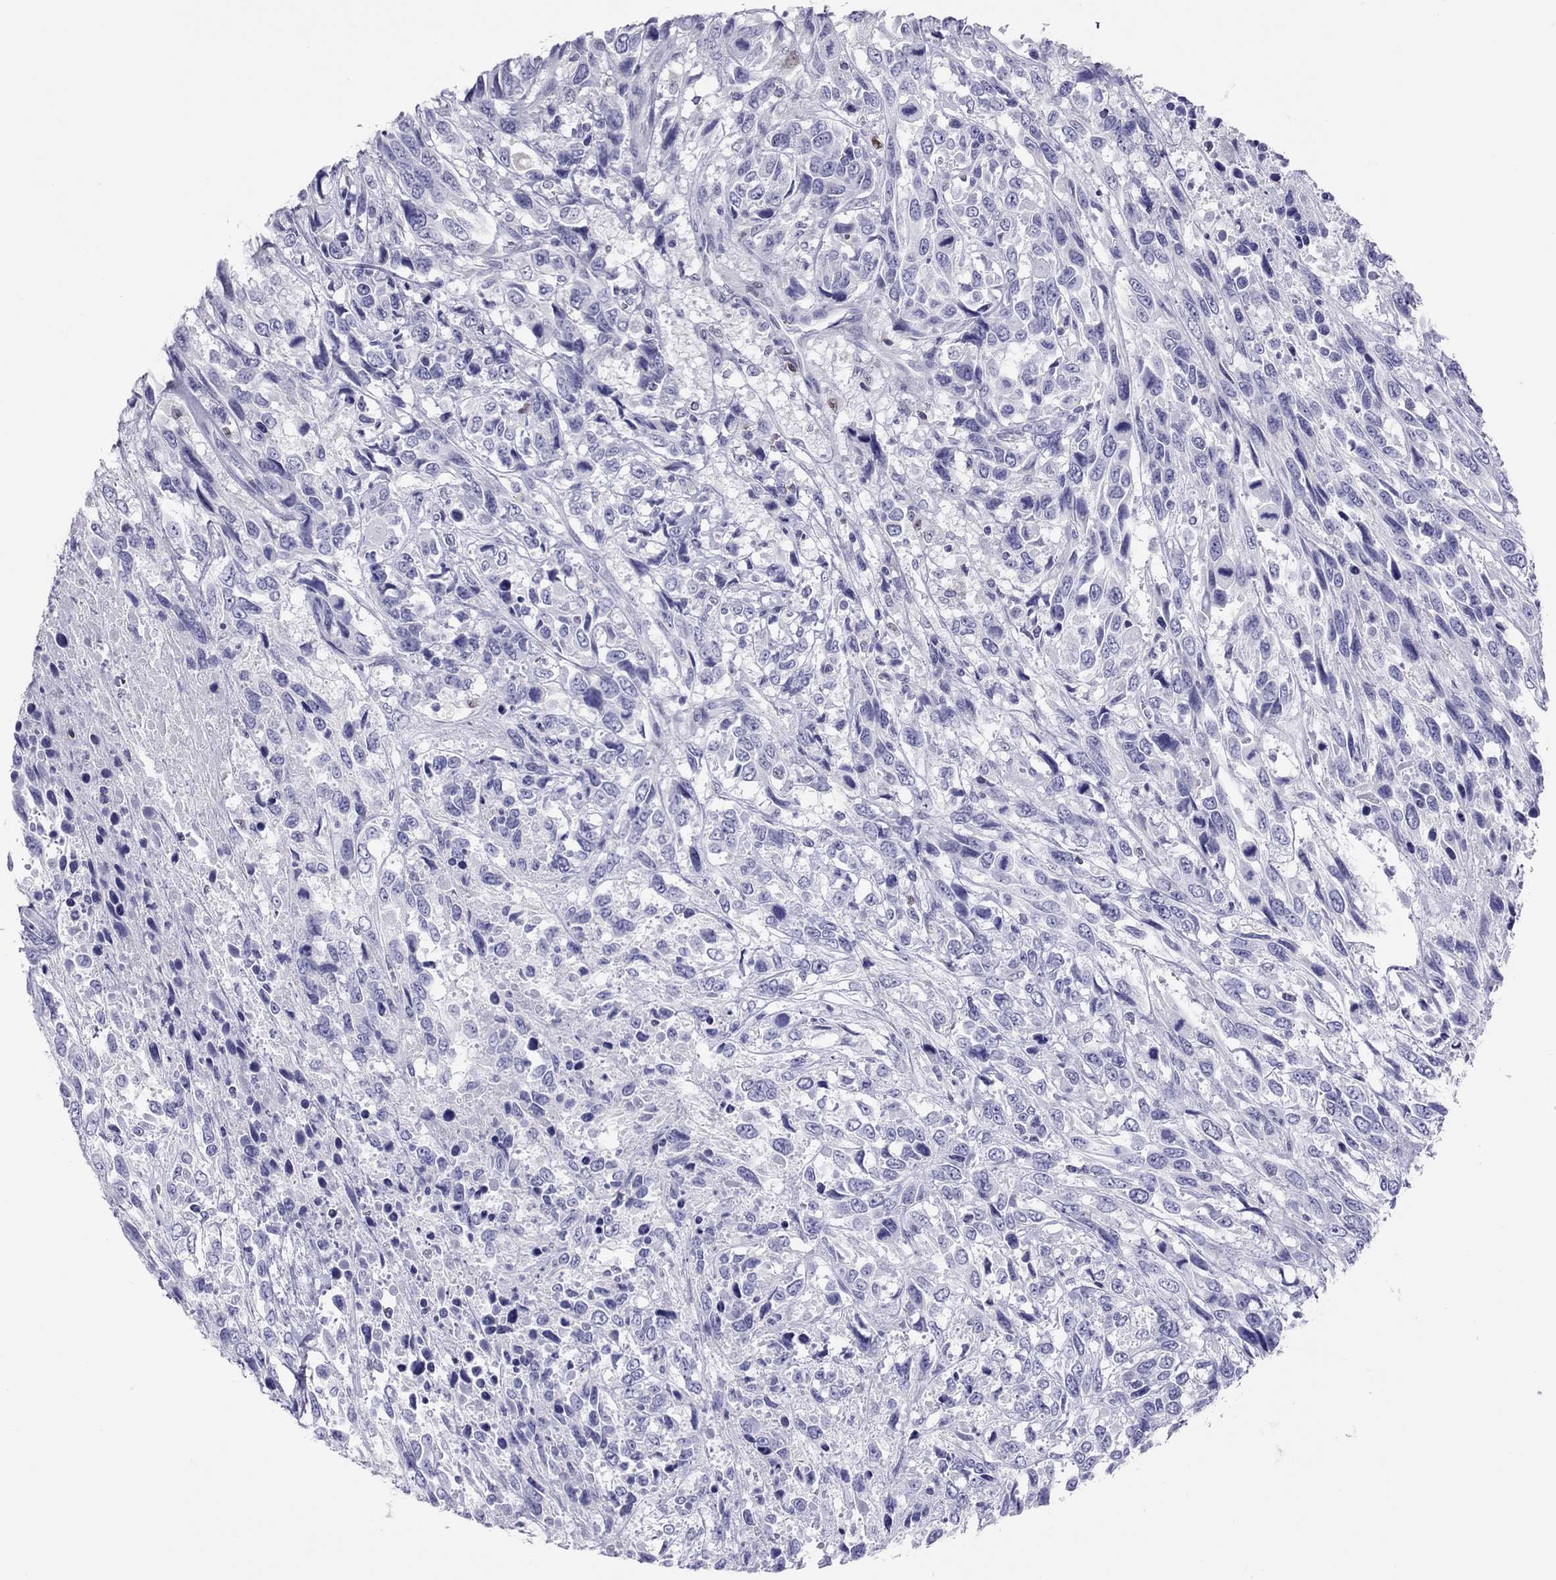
{"staining": {"intensity": "negative", "quantity": "none", "location": "none"}, "tissue": "urothelial cancer", "cell_type": "Tumor cells", "image_type": "cancer", "snomed": [{"axis": "morphology", "description": "Urothelial carcinoma, High grade"}, {"axis": "topography", "description": "Urinary bladder"}], "caption": "High-grade urothelial carcinoma was stained to show a protein in brown. There is no significant expression in tumor cells.", "gene": "STAG3", "patient": {"sex": "female", "age": 70}}